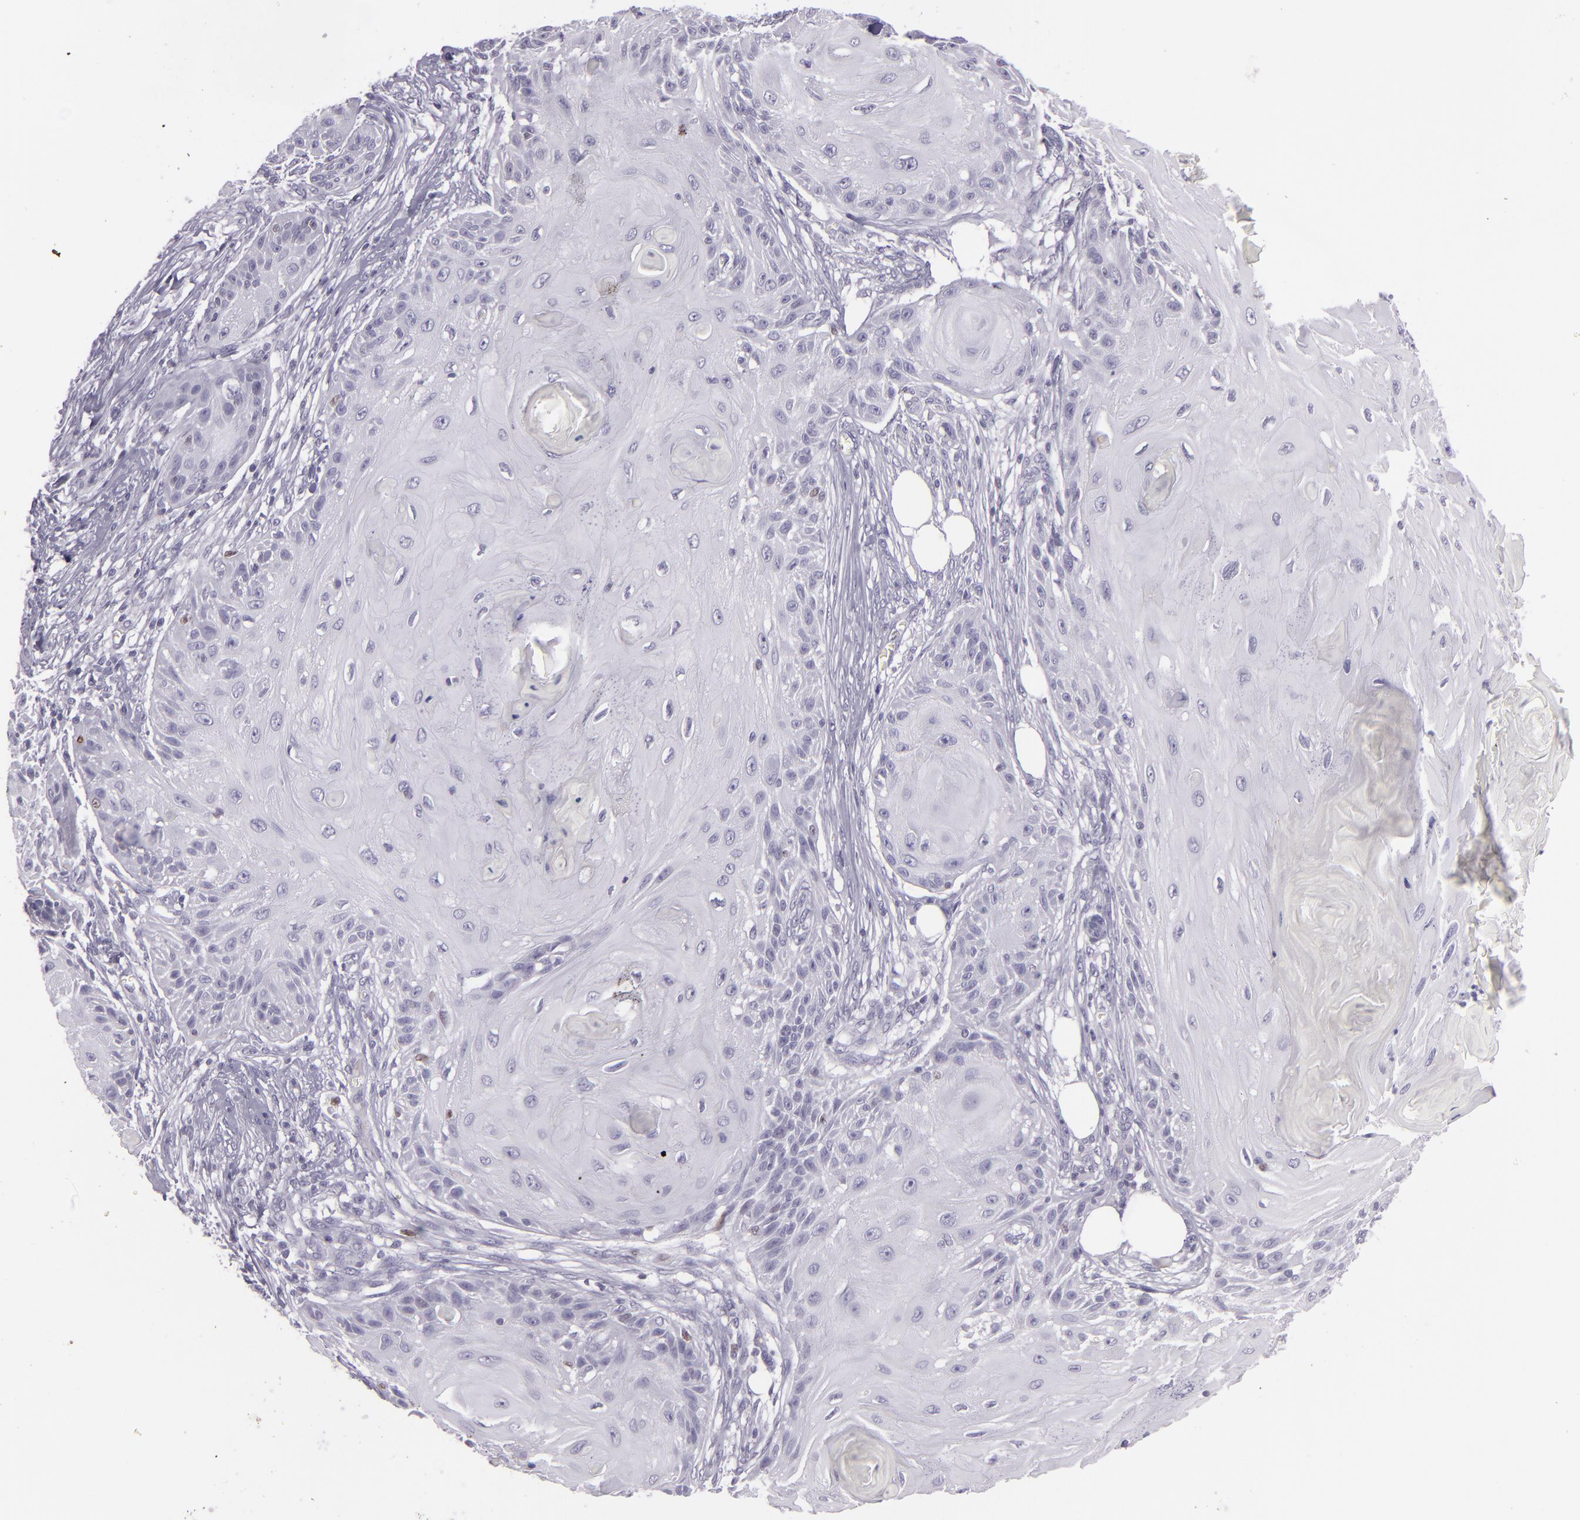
{"staining": {"intensity": "negative", "quantity": "none", "location": "none"}, "tissue": "skin cancer", "cell_type": "Tumor cells", "image_type": "cancer", "snomed": [{"axis": "morphology", "description": "Squamous cell carcinoma, NOS"}, {"axis": "topography", "description": "Skin"}], "caption": "Immunohistochemistry photomicrograph of skin squamous cell carcinoma stained for a protein (brown), which exhibits no staining in tumor cells.", "gene": "MCM3", "patient": {"sex": "female", "age": 88}}